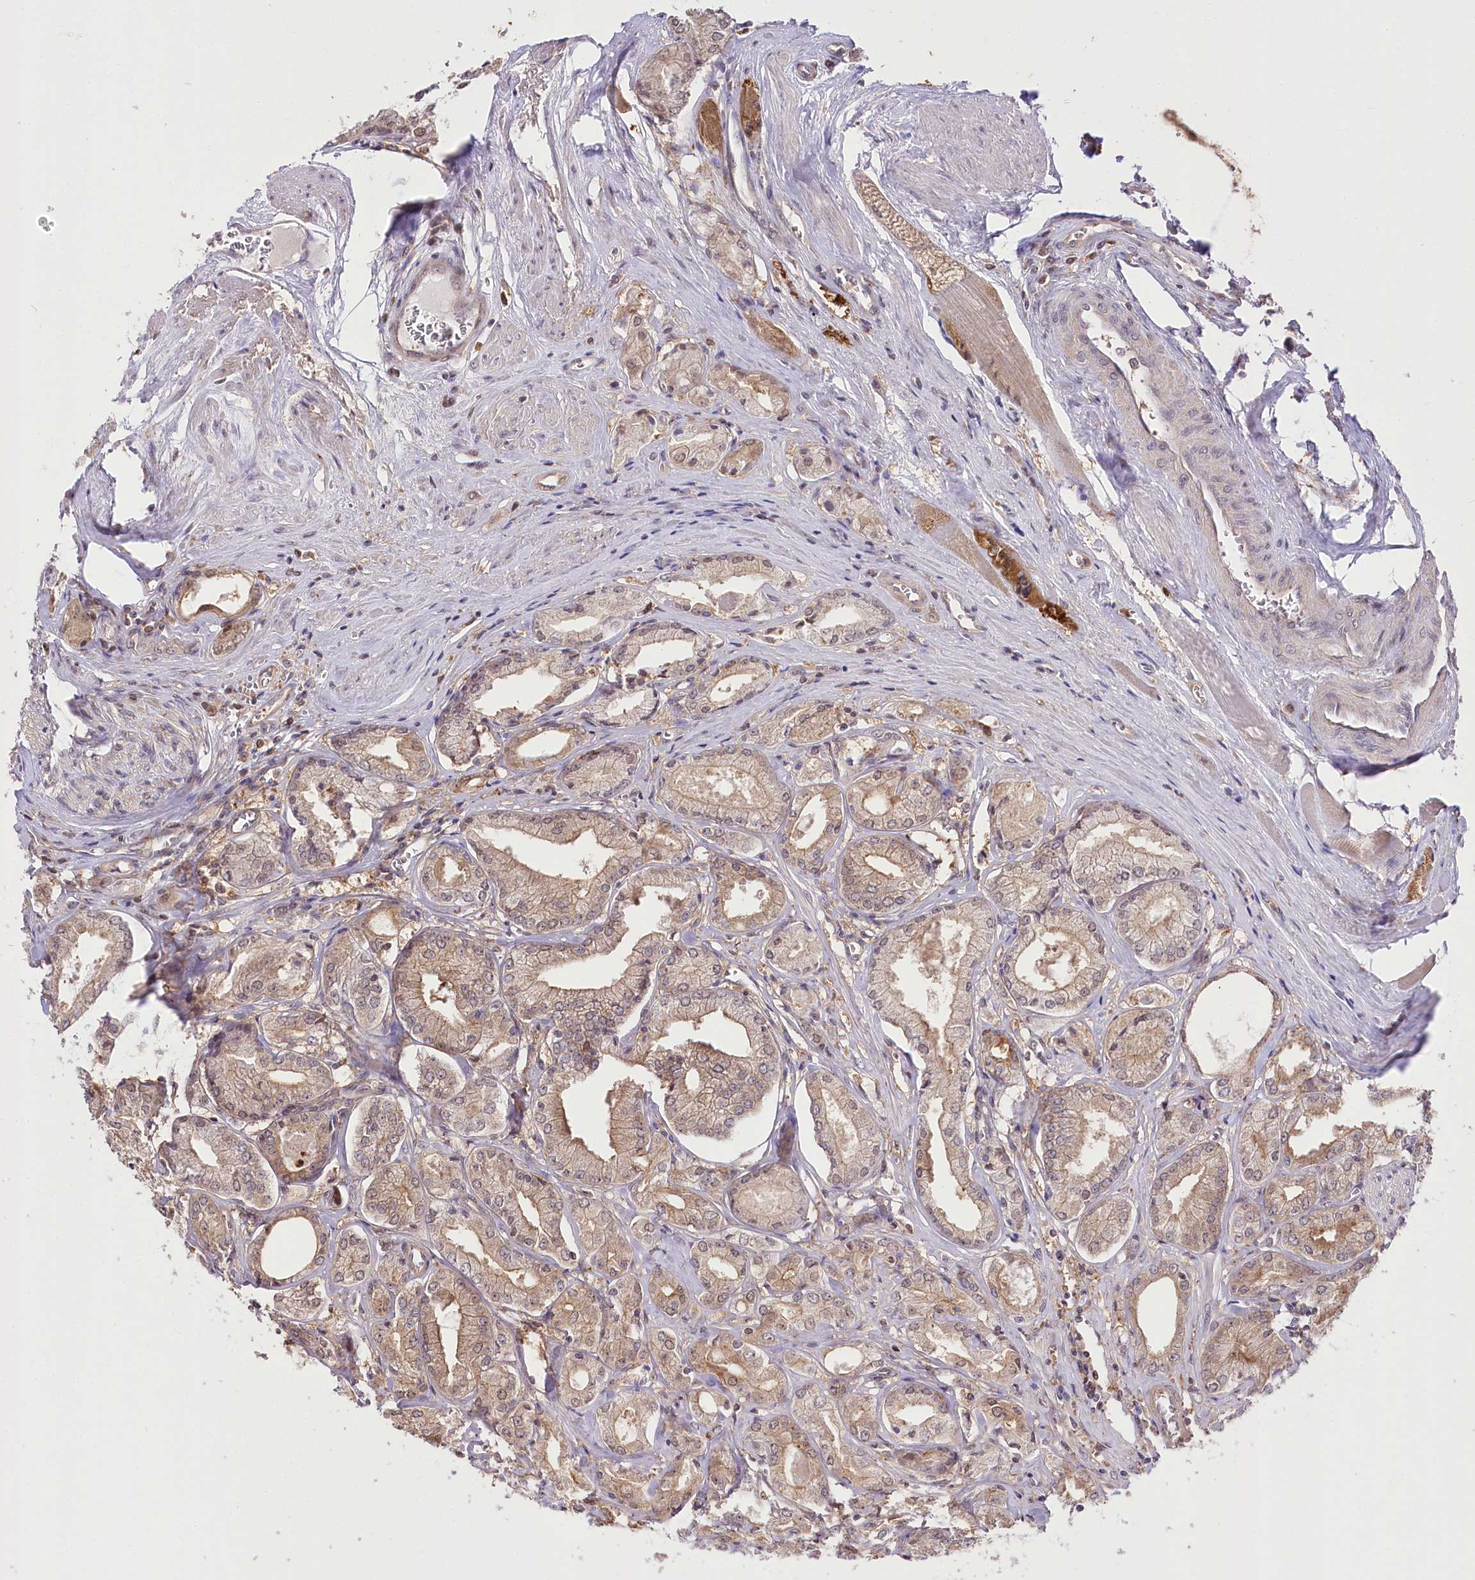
{"staining": {"intensity": "moderate", "quantity": ">75%", "location": "cytoplasmic/membranous"}, "tissue": "prostate cancer", "cell_type": "Tumor cells", "image_type": "cancer", "snomed": [{"axis": "morphology", "description": "Adenocarcinoma, Low grade"}, {"axis": "topography", "description": "Prostate"}], "caption": "DAB (3,3'-diaminobenzidine) immunohistochemical staining of adenocarcinoma (low-grade) (prostate) demonstrates moderate cytoplasmic/membranous protein expression in approximately >75% of tumor cells. The protein is shown in brown color, while the nuclei are stained blue.", "gene": "UGP2", "patient": {"sex": "male", "age": 60}}